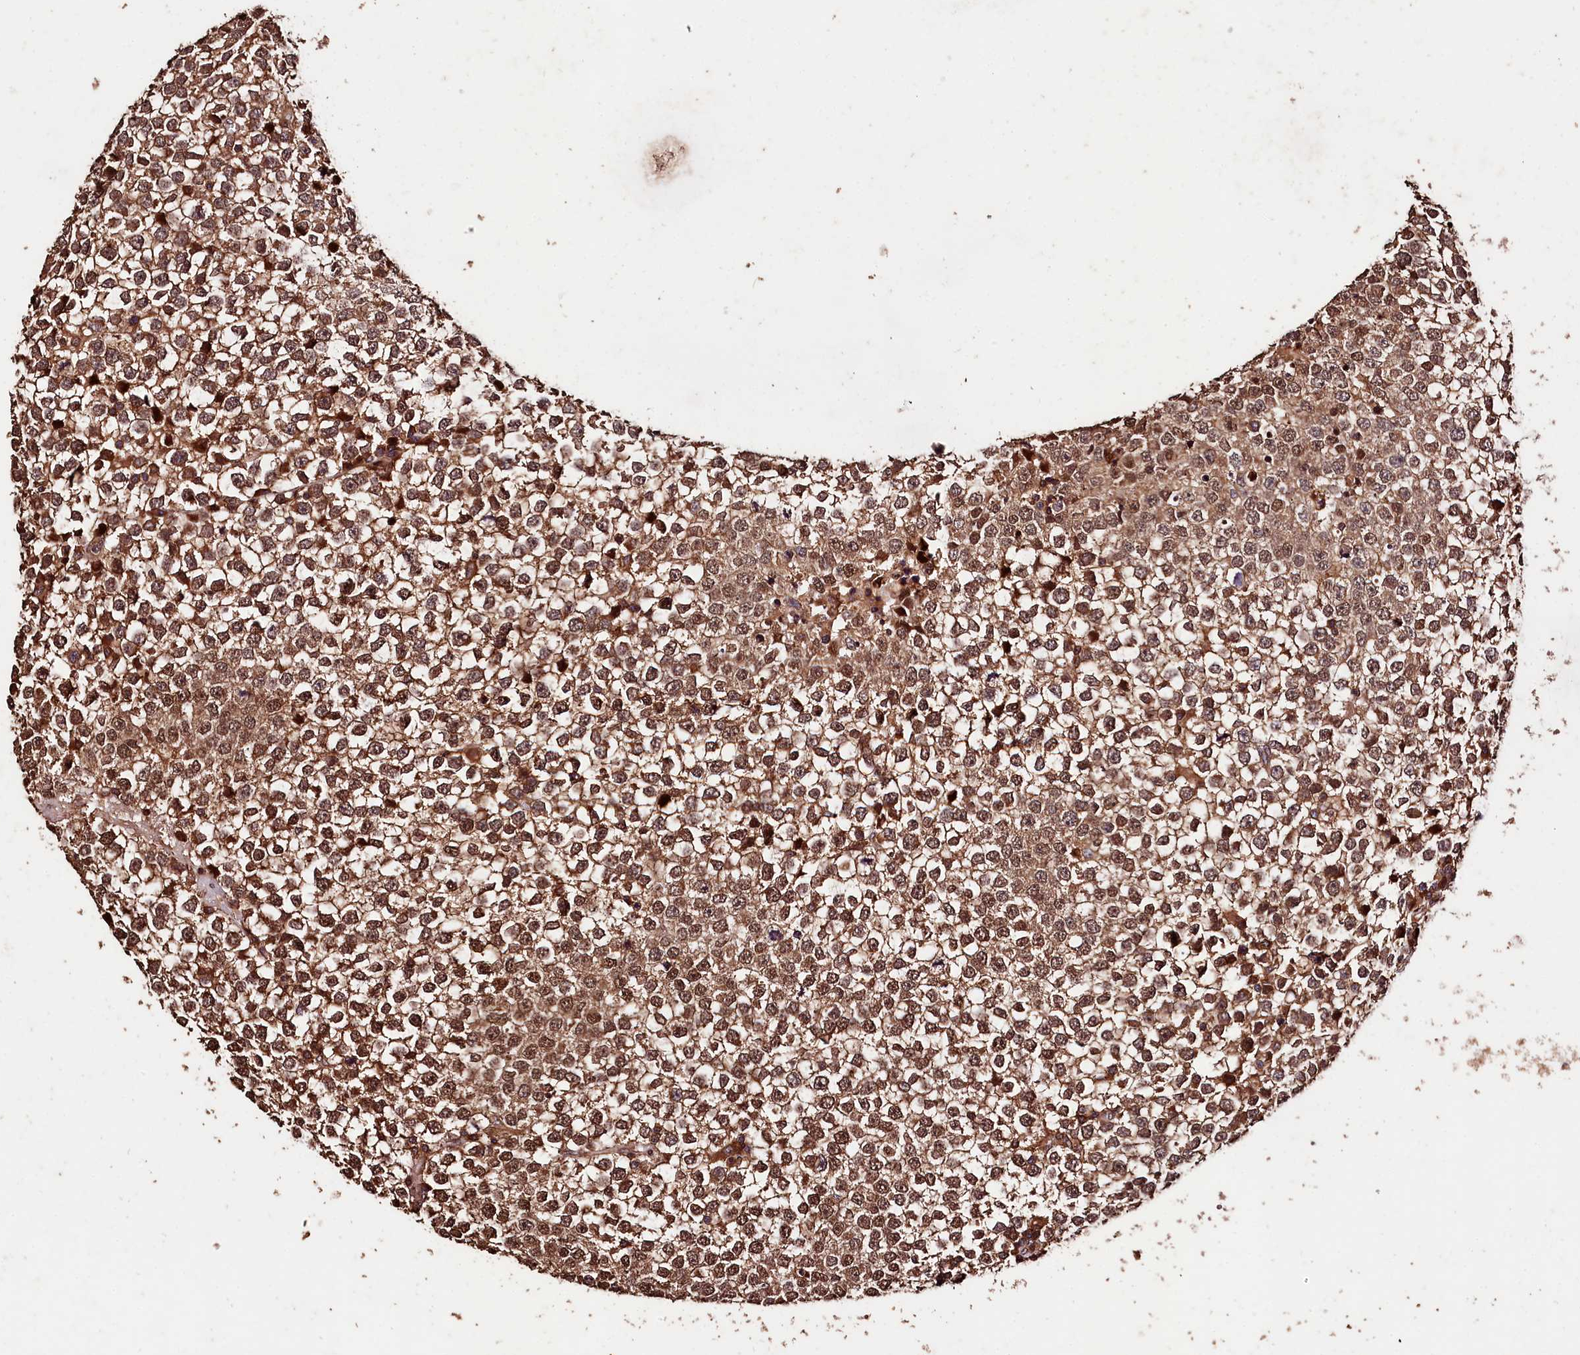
{"staining": {"intensity": "moderate", "quantity": ">75%", "location": "cytoplasmic/membranous,nuclear"}, "tissue": "testis cancer", "cell_type": "Tumor cells", "image_type": "cancer", "snomed": [{"axis": "morphology", "description": "Seminoma, NOS"}, {"axis": "topography", "description": "Testis"}], "caption": "Testis seminoma tissue demonstrates moderate cytoplasmic/membranous and nuclear staining in approximately >75% of tumor cells, visualized by immunohistochemistry.", "gene": "KPTN", "patient": {"sex": "male", "age": 65}}